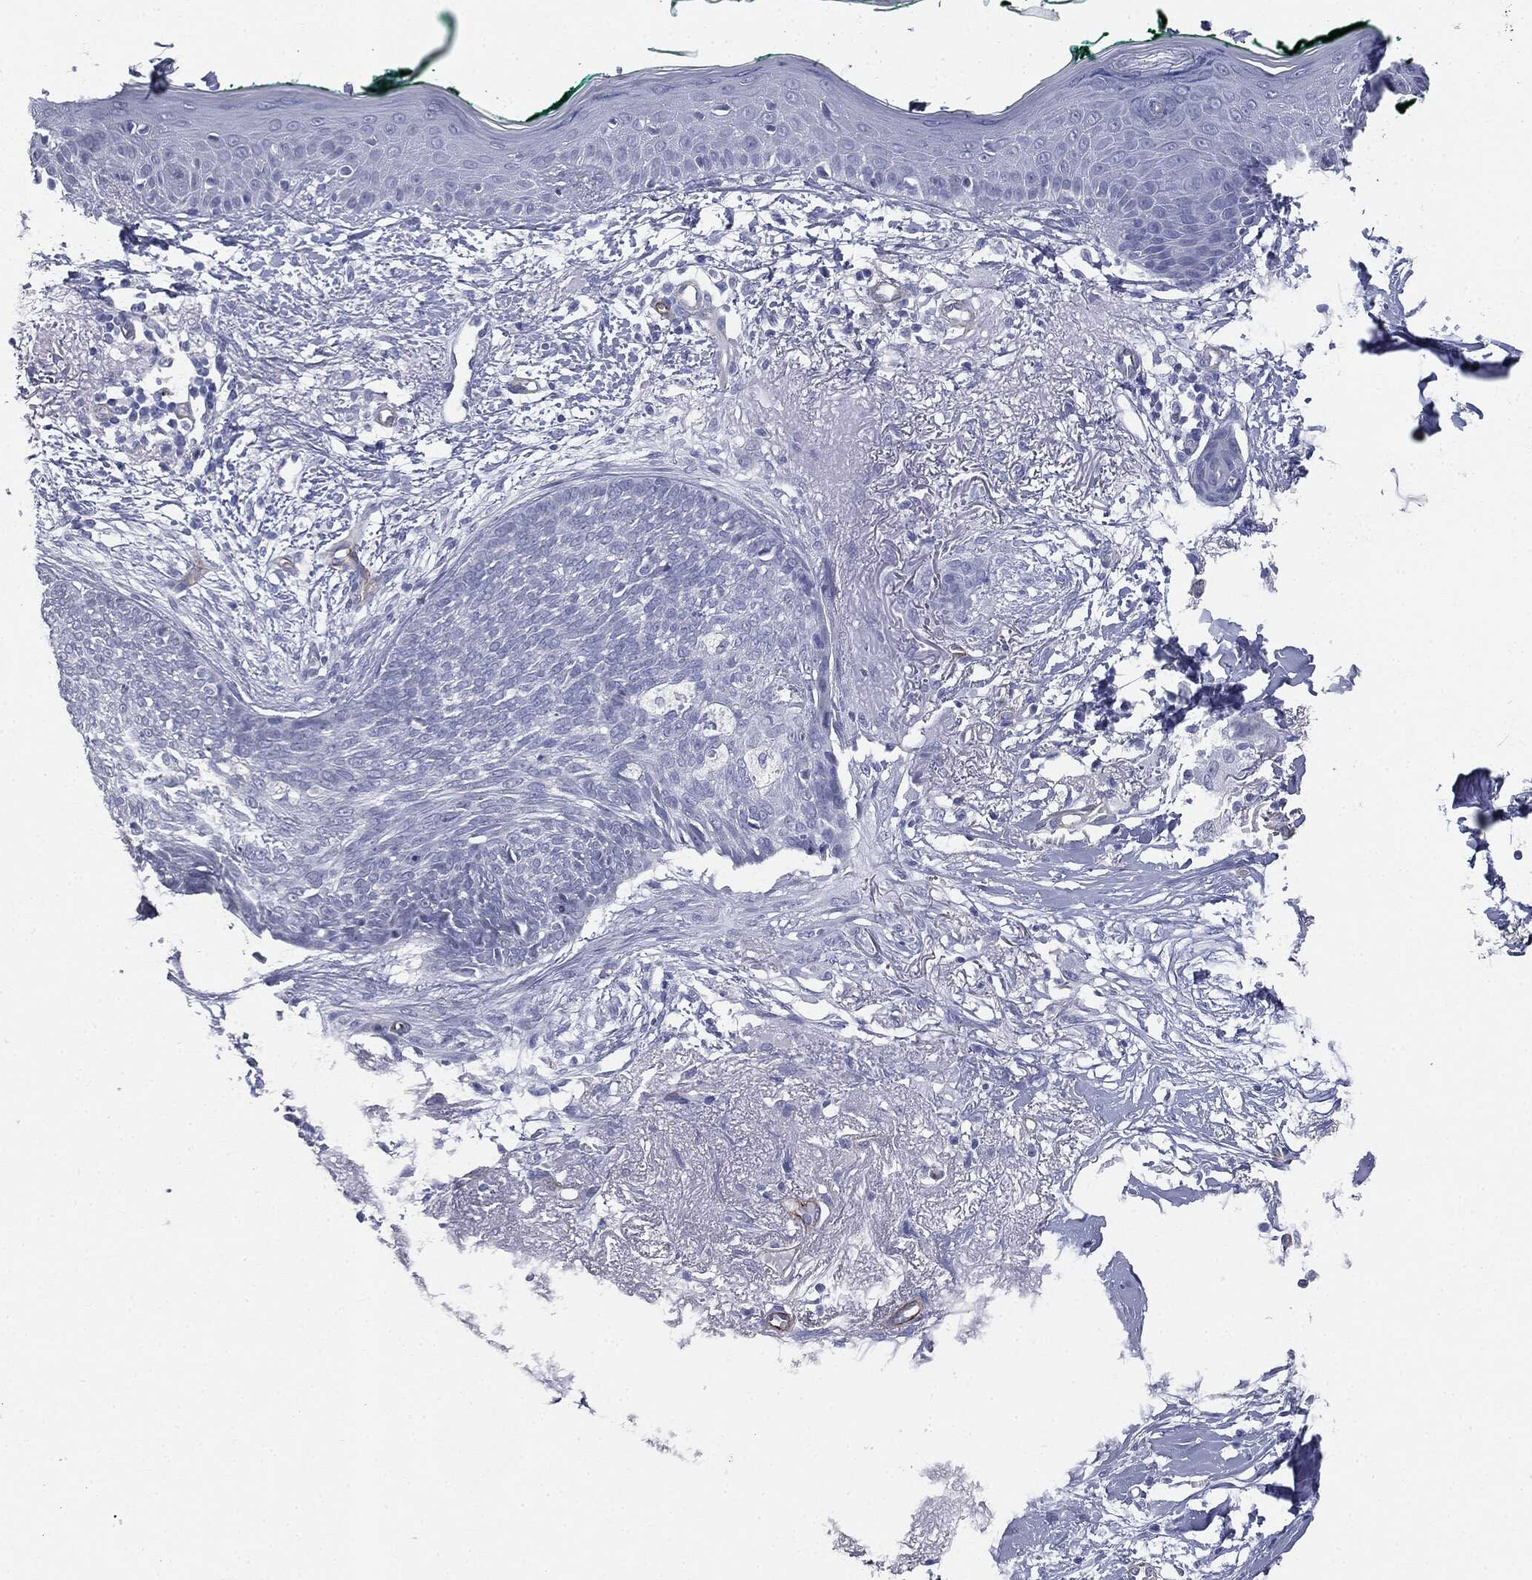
{"staining": {"intensity": "negative", "quantity": "none", "location": "none"}, "tissue": "skin cancer", "cell_type": "Tumor cells", "image_type": "cancer", "snomed": [{"axis": "morphology", "description": "Normal tissue, NOS"}, {"axis": "morphology", "description": "Basal cell carcinoma"}, {"axis": "topography", "description": "Skin"}], "caption": "Tumor cells are negative for protein expression in human skin basal cell carcinoma.", "gene": "MUC5AC", "patient": {"sex": "male", "age": 84}}